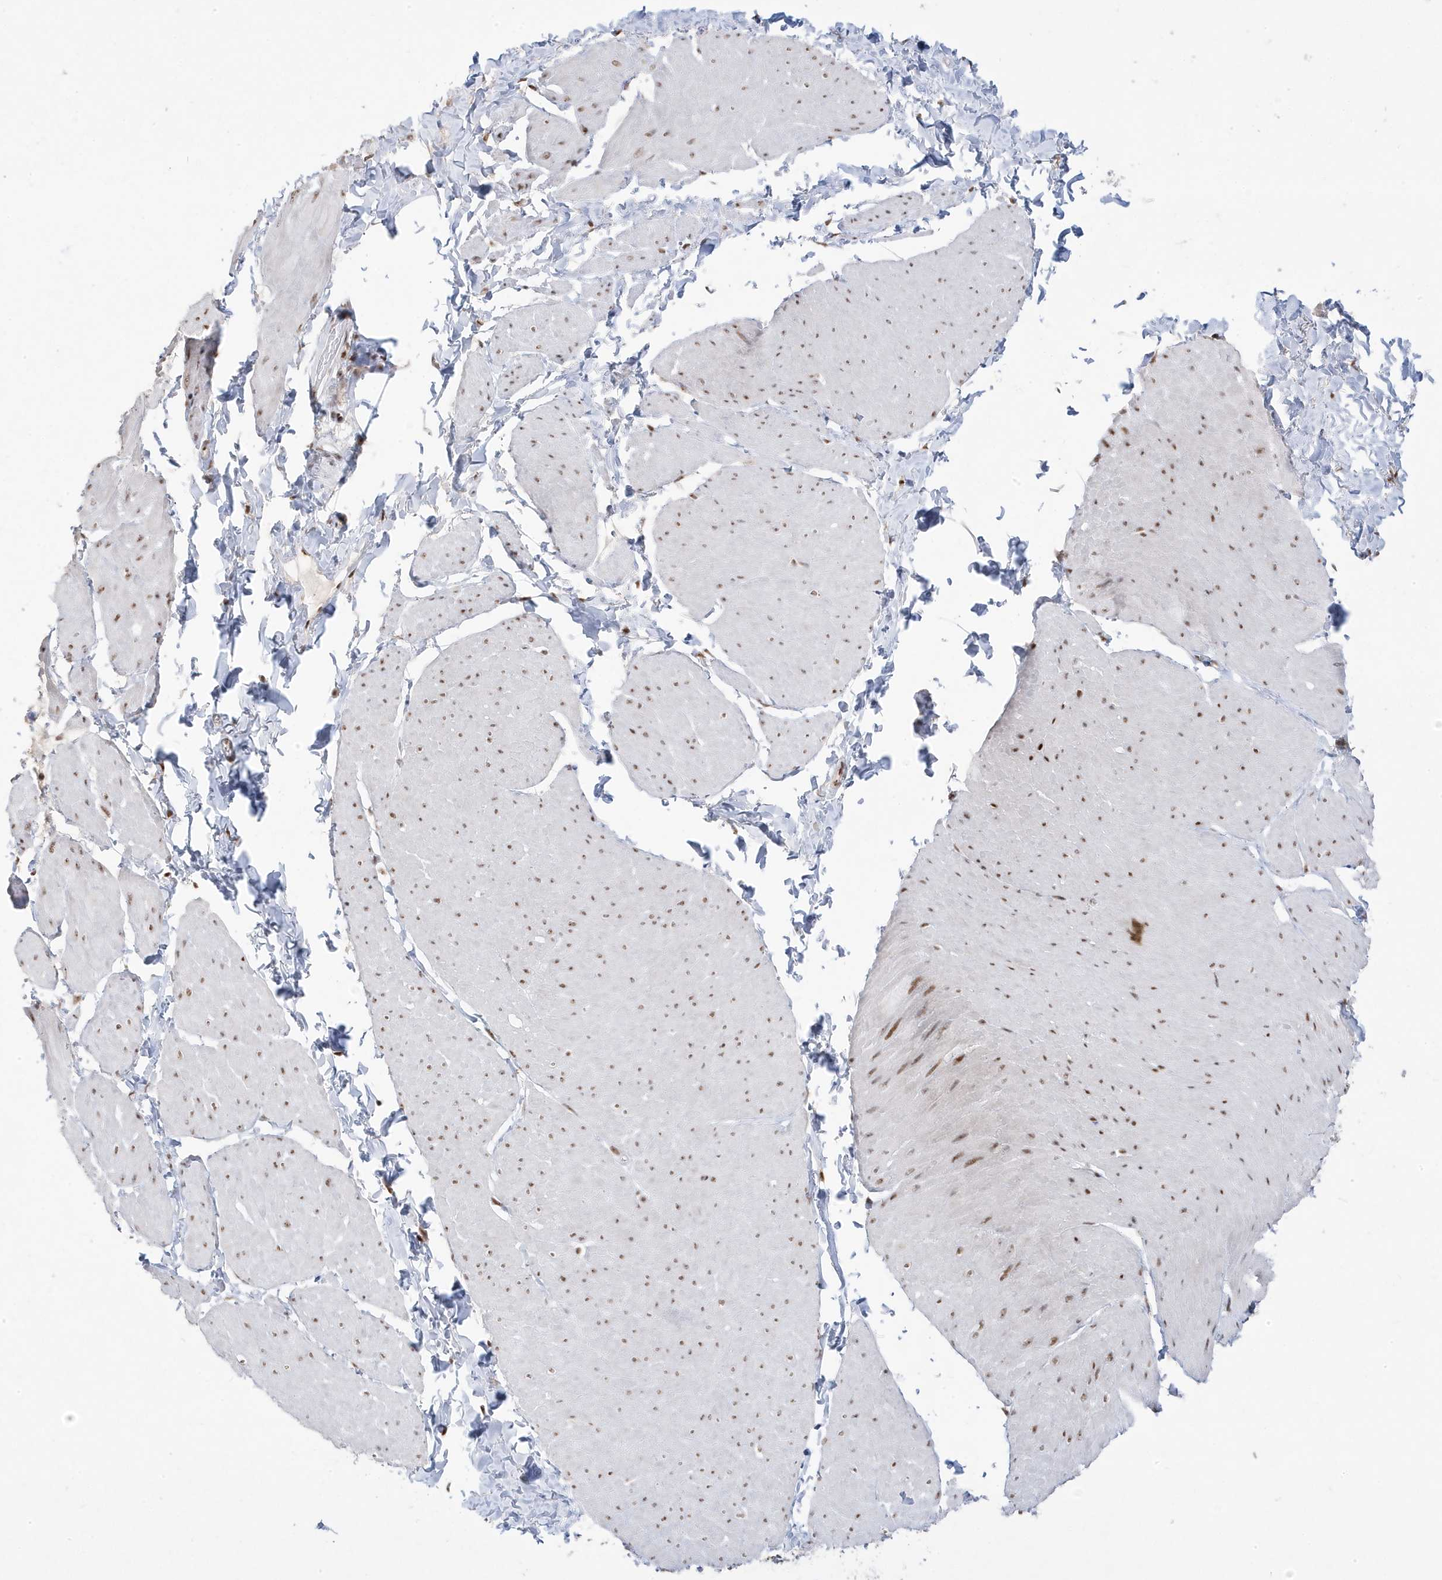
{"staining": {"intensity": "moderate", "quantity": ">75%", "location": "nuclear"}, "tissue": "smooth muscle", "cell_type": "Smooth muscle cells", "image_type": "normal", "snomed": [{"axis": "morphology", "description": "Urothelial carcinoma, High grade"}, {"axis": "topography", "description": "Urinary bladder"}], "caption": "High-power microscopy captured an immunohistochemistry (IHC) photomicrograph of unremarkable smooth muscle, revealing moderate nuclear positivity in approximately >75% of smooth muscle cells. Immunohistochemistry (ihc) stains the protein in brown and the nuclei are stained blue.", "gene": "MTREX", "patient": {"sex": "male", "age": 46}}